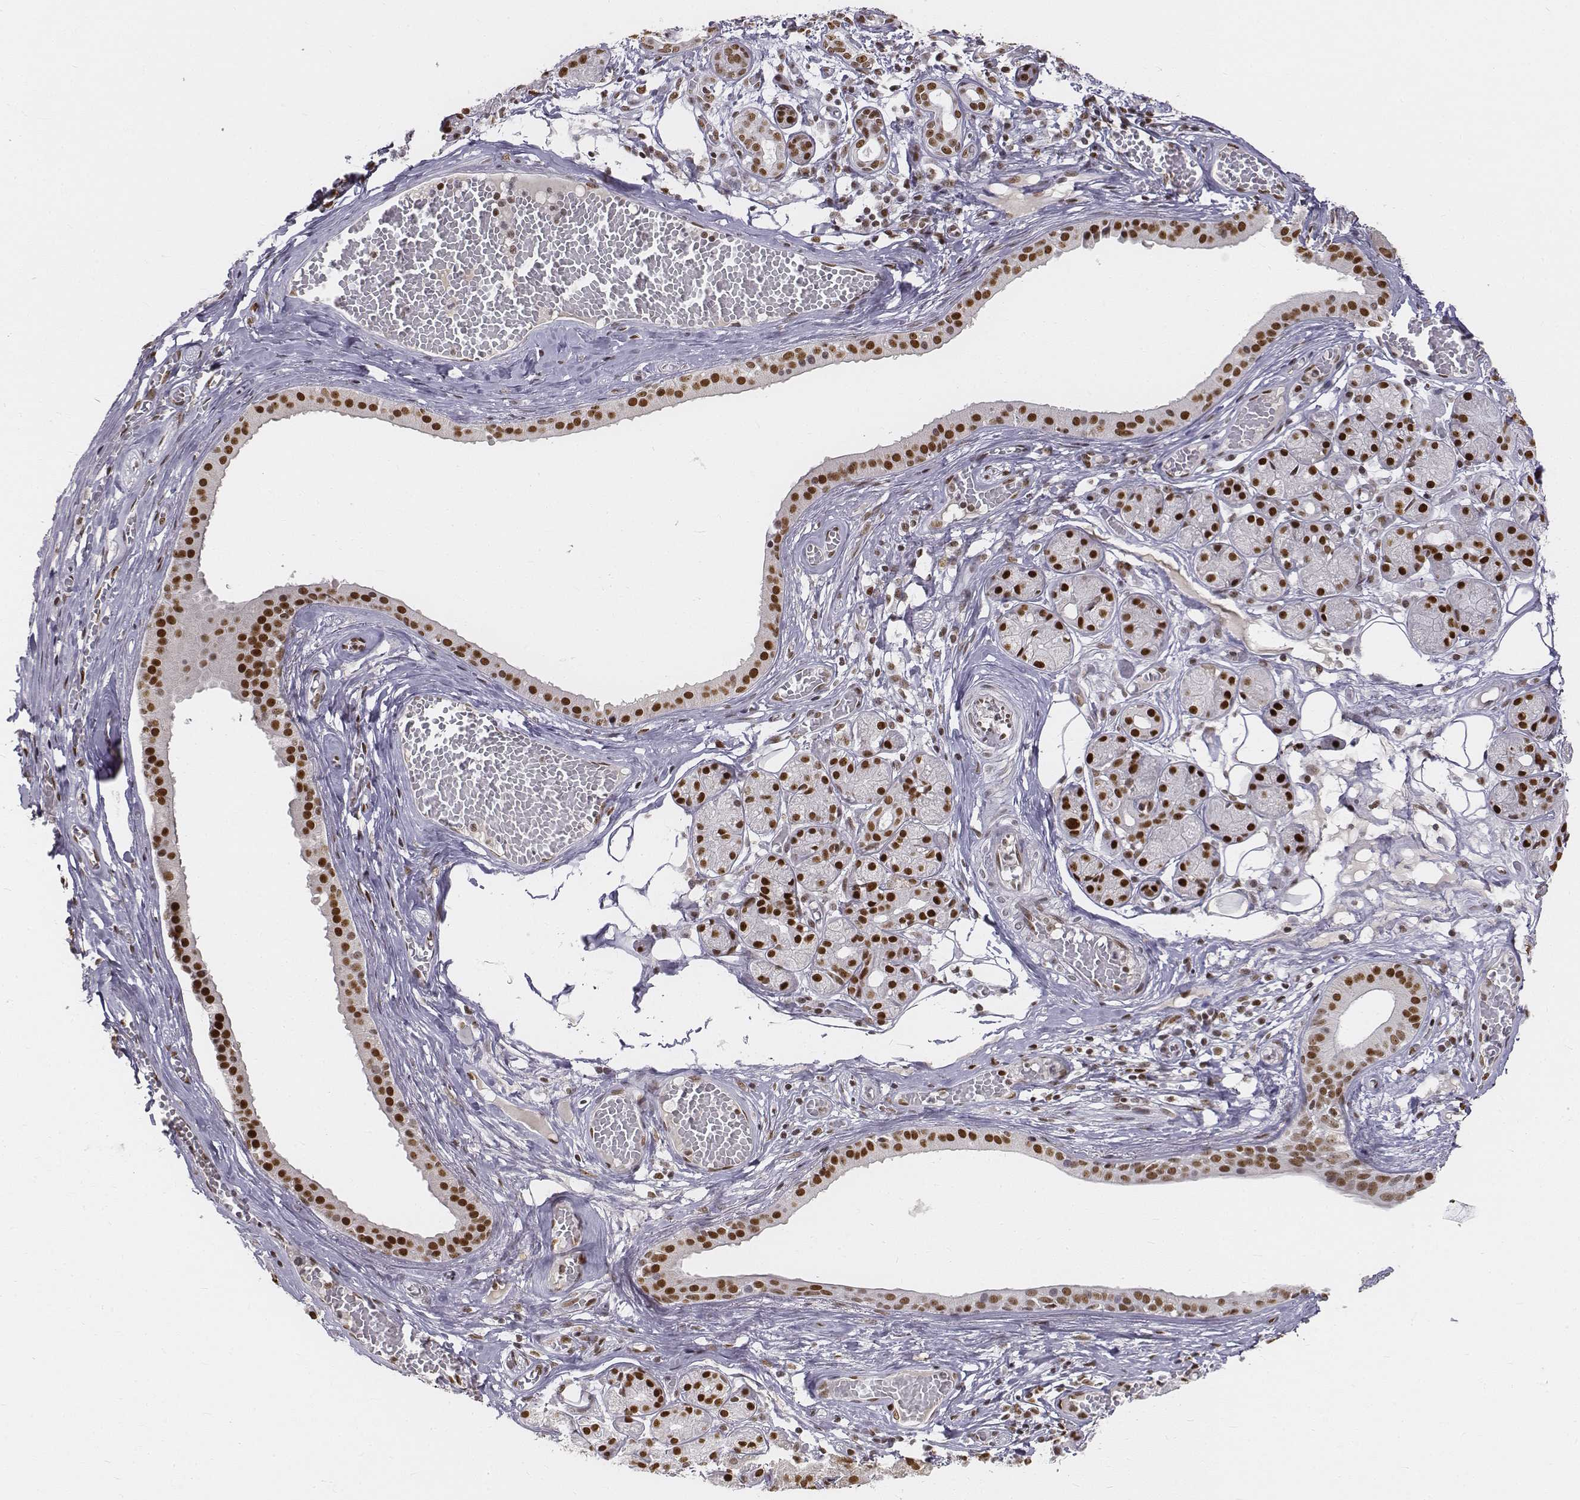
{"staining": {"intensity": "moderate", "quantity": ">75%", "location": "nuclear"}, "tissue": "salivary gland", "cell_type": "Glandular cells", "image_type": "normal", "snomed": [{"axis": "morphology", "description": "Normal tissue, NOS"}, {"axis": "topography", "description": "Salivary gland"}, {"axis": "topography", "description": "Peripheral nerve tissue"}], "caption": "High-magnification brightfield microscopy of unremarkable salivary gland stained with DAB (brown) and counterstained with hematoxylin (blue). glandular cells exhibit moderate nuclear expression is present in about>75% of cells.", "gene": "PHF6", "patient": {"sex": "male", "age": 71}}